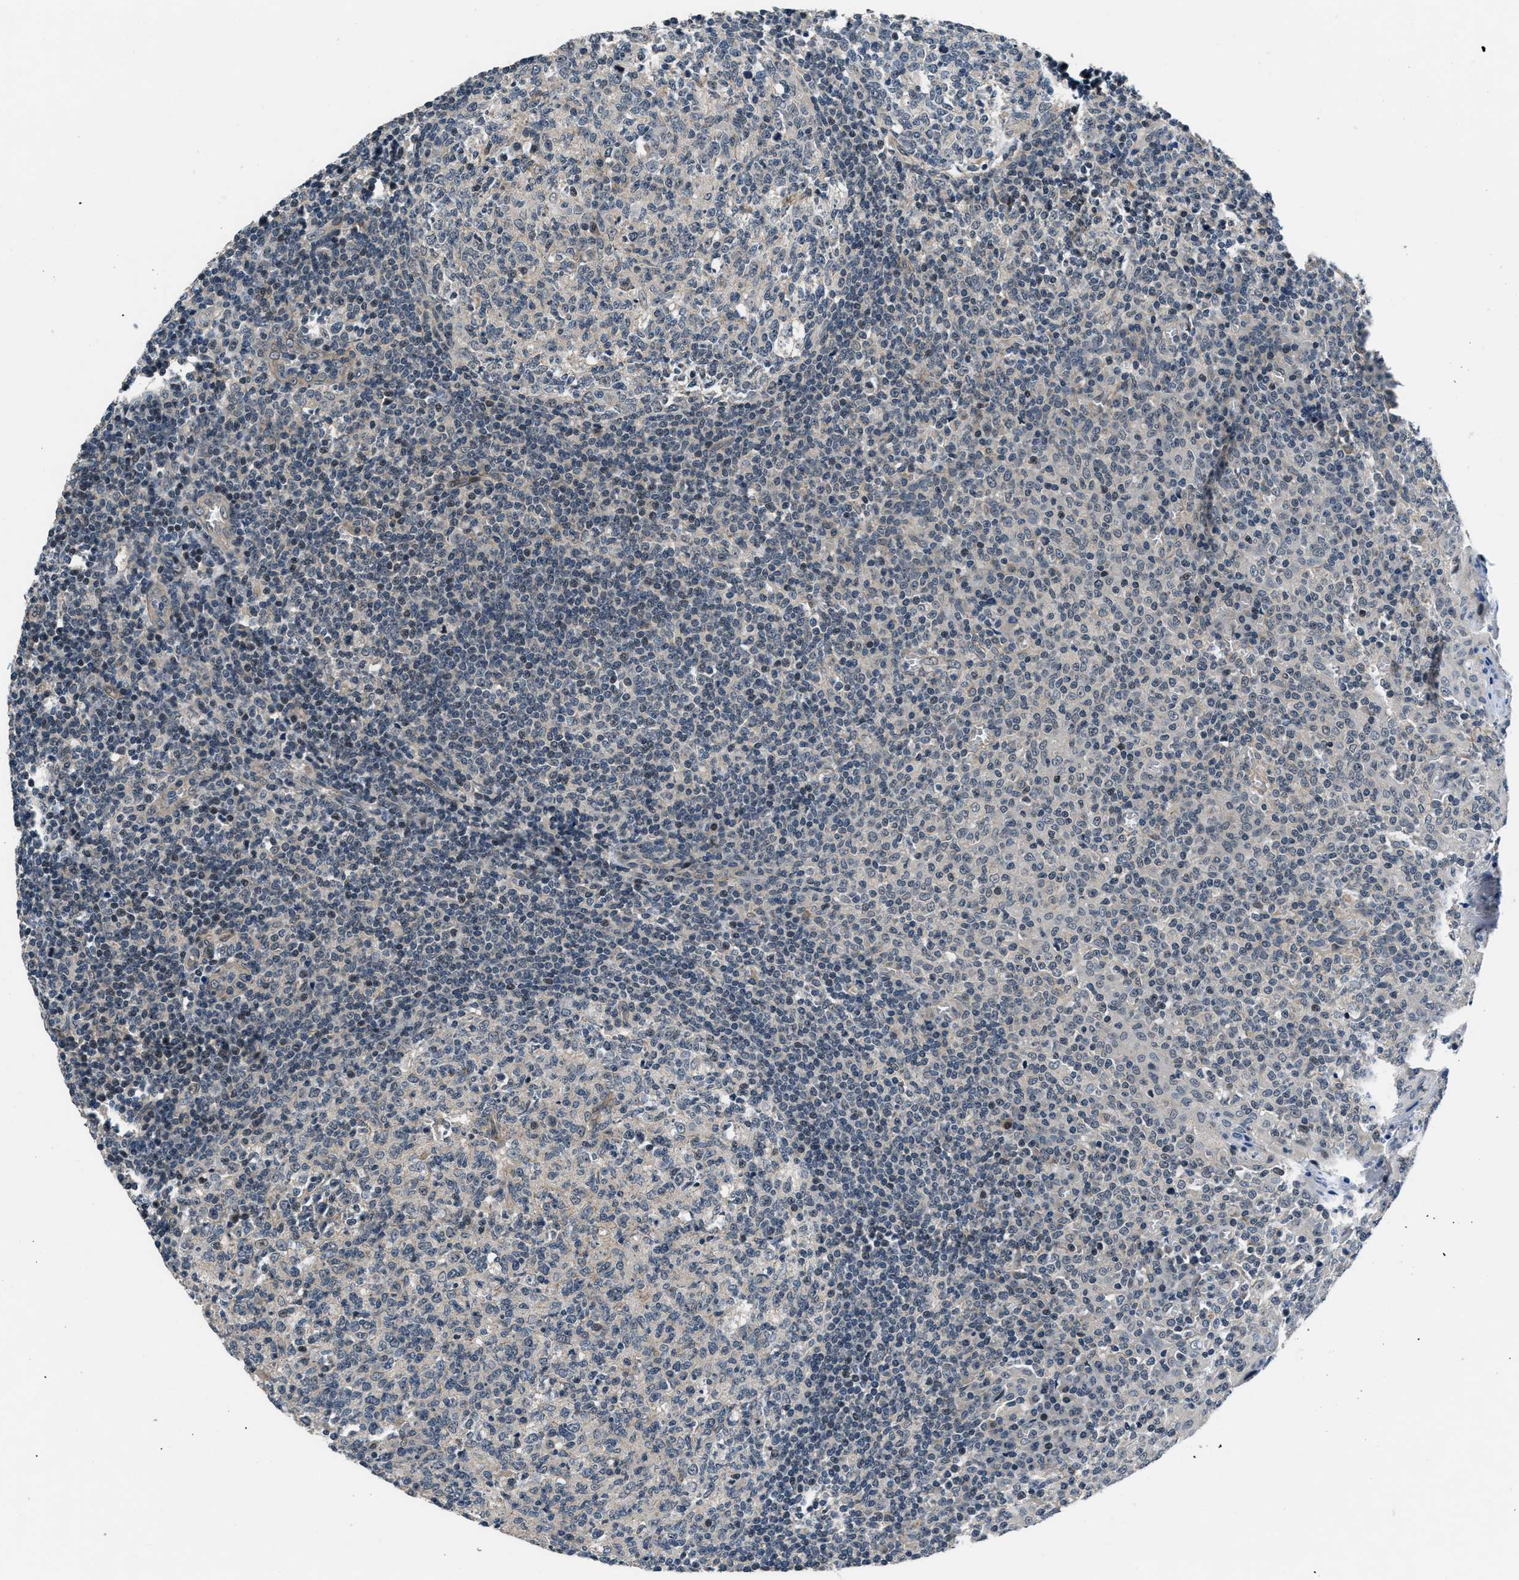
{"staining": {"intensity": "weak", "quantity": "25%-75%", "location": "cytoplasmic/membranous,nuclear"}, "tissue": "tonsil", "cell_type": "Germinal center cells", "image_type": "normal", "snomed": [{"axis": "morphology", "description": "Normal tissue, NOS"}, {"axis": "topography", "description": "Tonsil"}], "caption": "Immunohistochemical staining of benign human tonsil displays weak cytoplasmic/membranous,nuclear protein staining in about 25%-75% of germinal center cells.", "gene": "SETD5", "patient": {"sex": "female", "age": 19}}